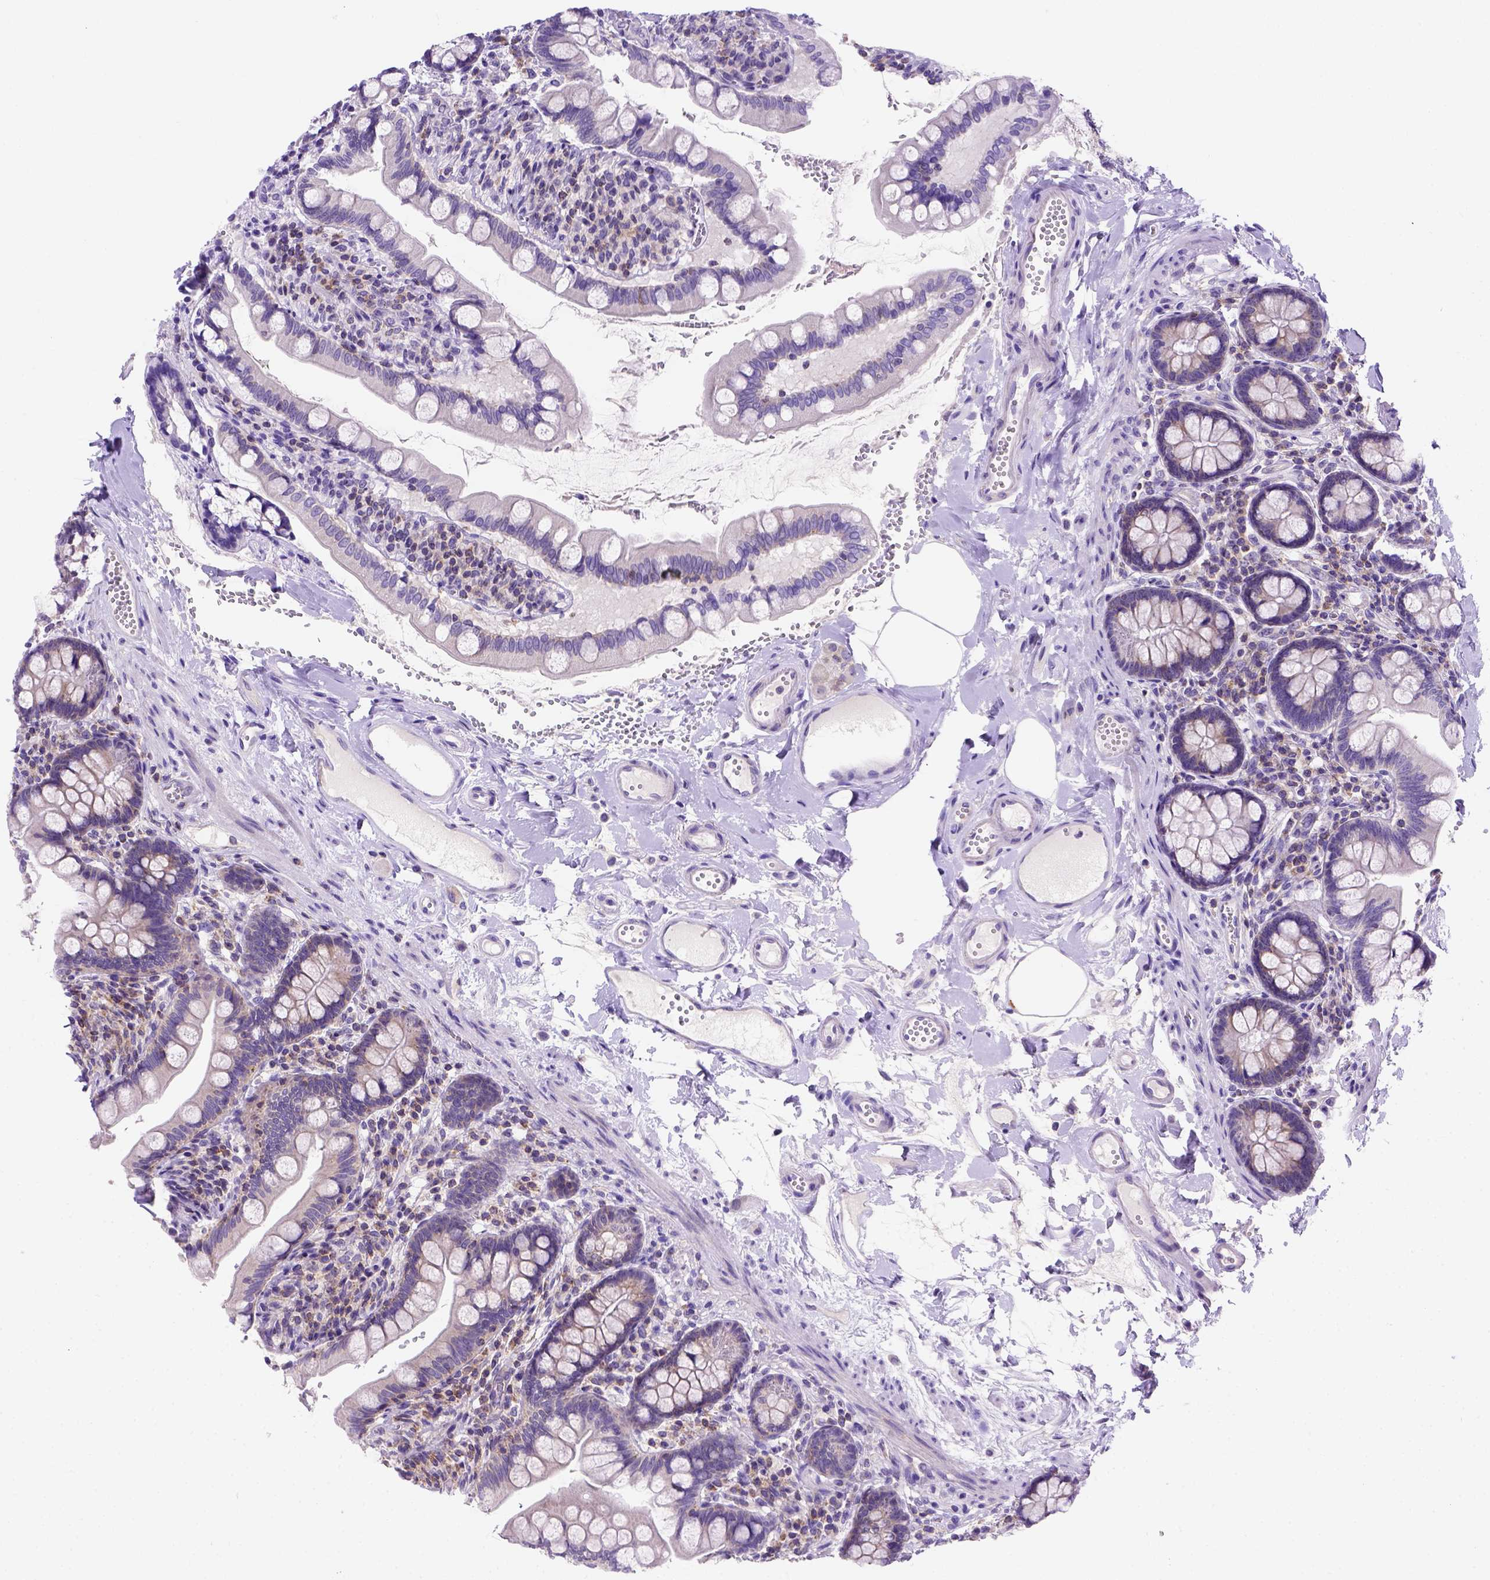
{"staining": {"intensity": "negative", "quantity": "none", "location": "none"}, "tissue": "small intestine", "cell_type": "Glandular cells", "image_type": "normal", "snomed": [{"axis": "morphology", "description": "Normal tissue, NOS"}, {"axis": "topography", "description": "Small intestine"}], "caption": "DAB (3,3'-diaminobenzidine) immunohistochemical staining of unremarkable small intestine shows no significant expression in glandular cells.", "gene": "FOXI1", "patient": {"sex": "female", "age": 56}}